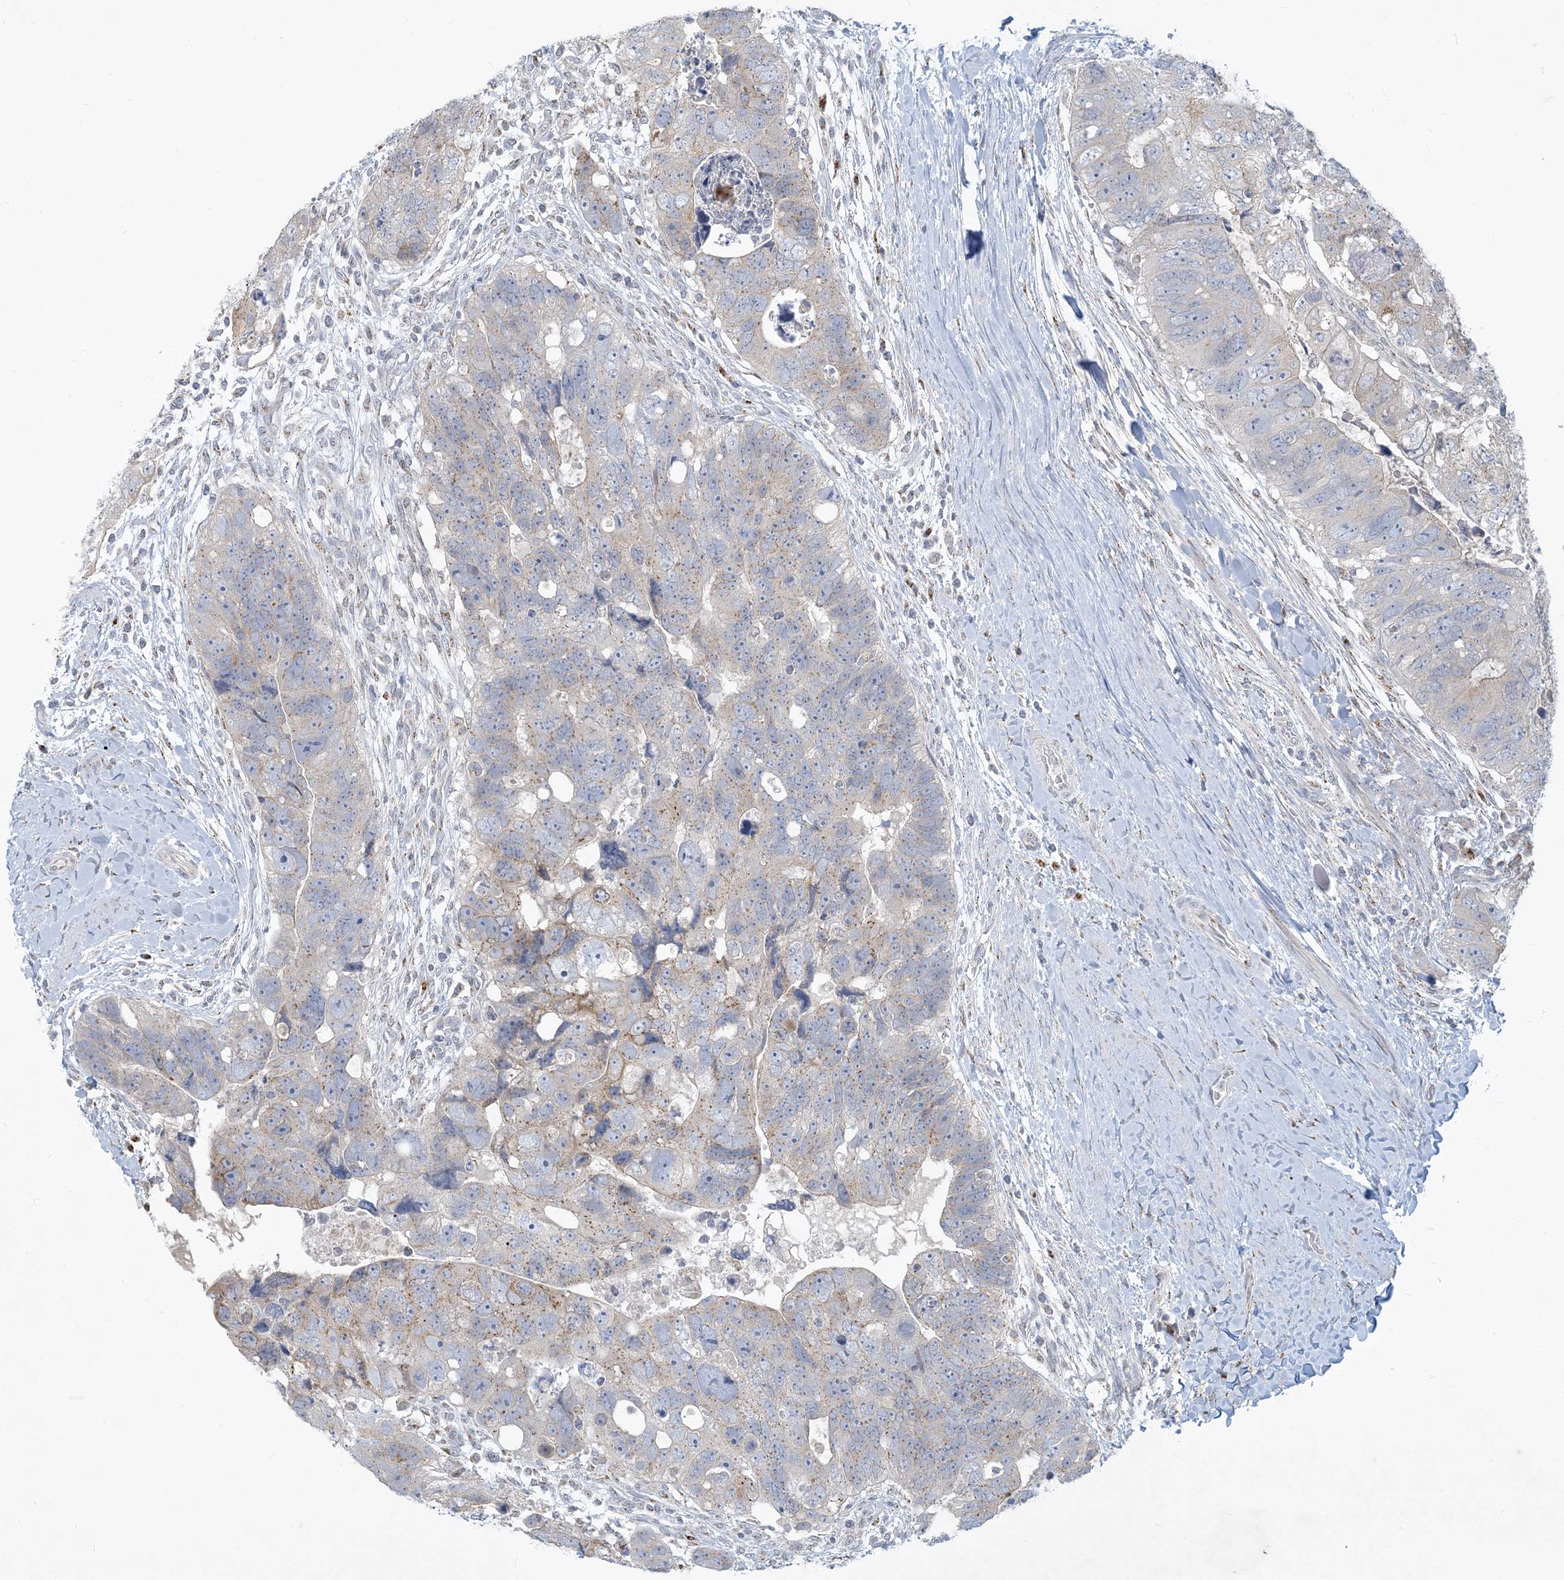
{"staining": {"intensity": "moderate", "quantity": "<25%", "location": "cytoplasmic/membranous"}, "tissue": "colorectal cancer", "cell_type": "Tumor cells", "image_type": "cancer", "snomed": [{"axis": "morphology", "description": "Adenocarcinoma, NOS"}, {"axis": "topography", "description": "Rectum"}], "caption": "There is low levels of moderate cytoplasmic/membranous positivity in tumor cells of colorectal cancer, as demonstrated by immunohistochemical staining (brown color).", "gene": "CCDC14", "patient": {"sex": "male", "age": 59}}